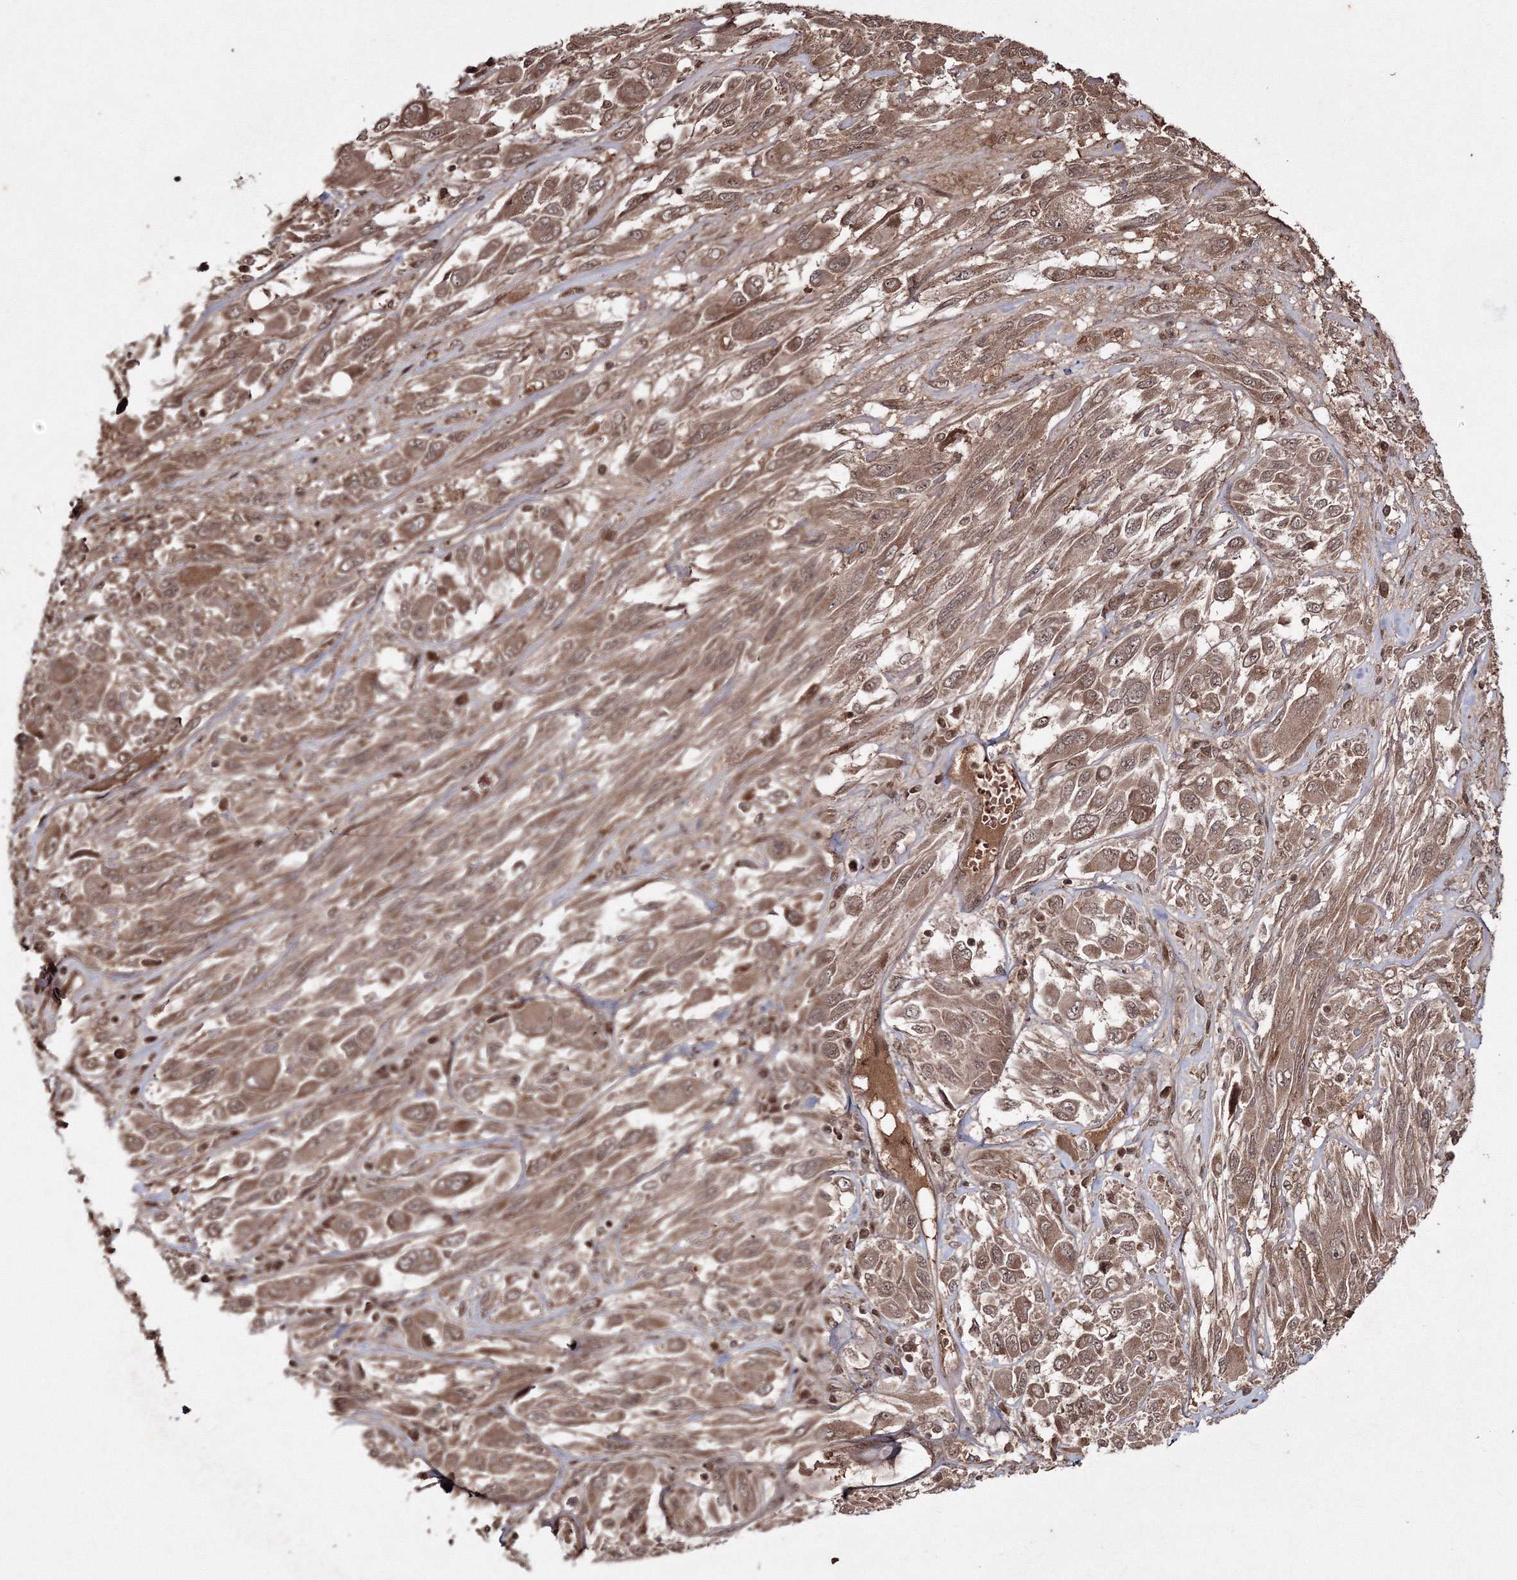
{"staining": {"intensity": "moderate", "quantity": ">75%", "location": "cytoplasmic/membranous,nuclear"}, "tissue": "melanoma", "cell_type": "Tumor cells", "image_type": "cancer", "snomed": [{"axis": "morphology", "description": "Malignant melanoma, NOS"}, {"axis": "topography", "description": "Skin"}], "caption": "The photomicrograph shows immunohistochemical staining of malignant melanoma. There is moderate cytoplasmic/membranous and nuclear positivity is present in about >75% of tumor cells.", "gene": "PEX13", "patient": {"sex": "female", "age": 91}}